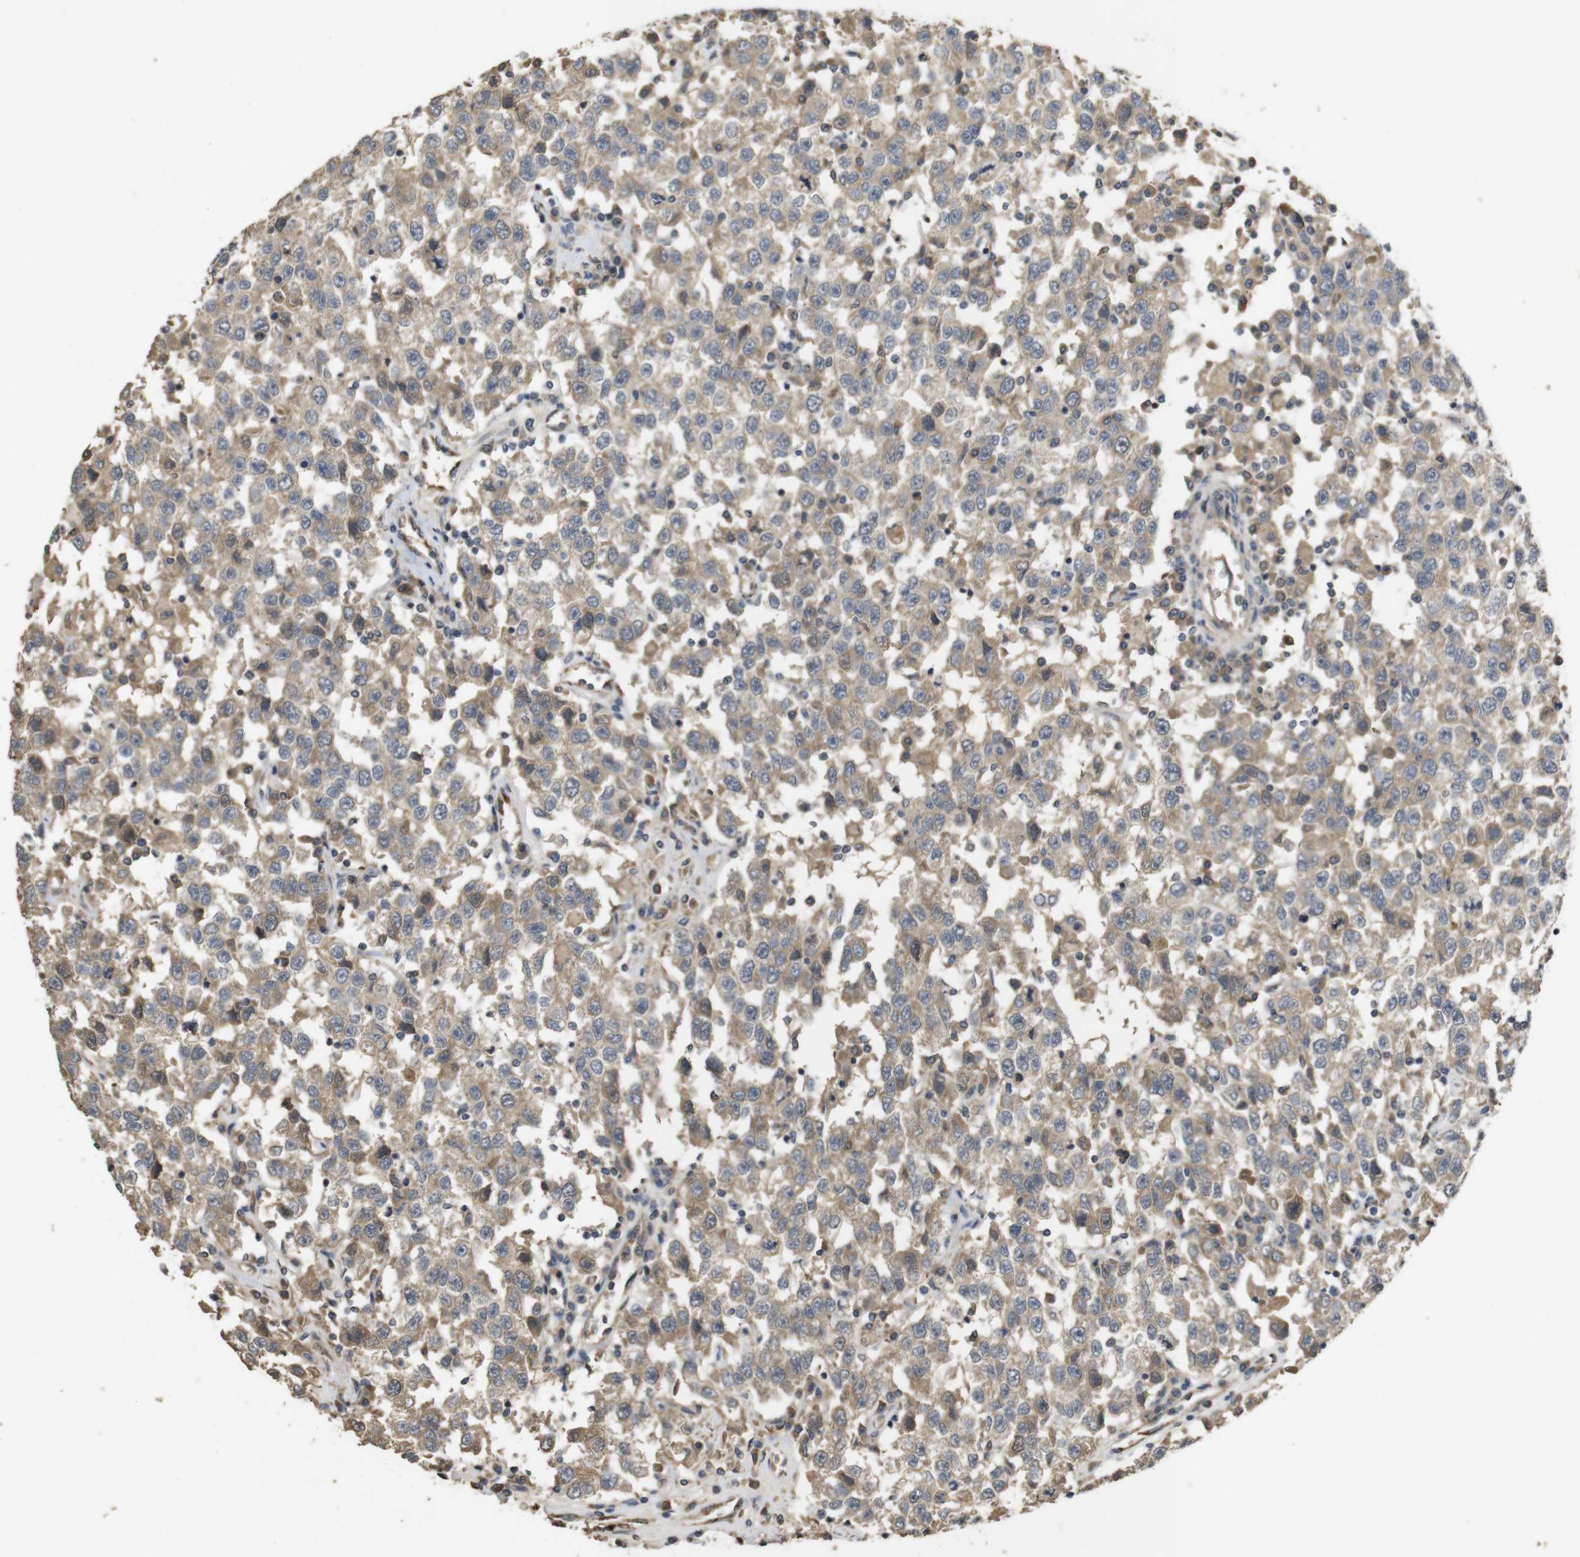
{"staining": {"intensity": "moderate", "quantity": ">75%", "location": "cytoplasmic/membranous"}, "tissue": "testis cancer", "cell_type": "Tumor cells", "image_type": "cancer", "snomed": [{"axis": "morphology", "description": "Seminoma, NOS"}, {"axis": "topography", "description": "Testis"}], "caption": "Immunohistochemical staining of human seminoma (testis) reveals medium levels of moderate cytoplasmic/membranous protein expression in approximately >75% of tumor cells.", "gene": "PCDHB10", "patient": {"sex": "male", "age": 41}}